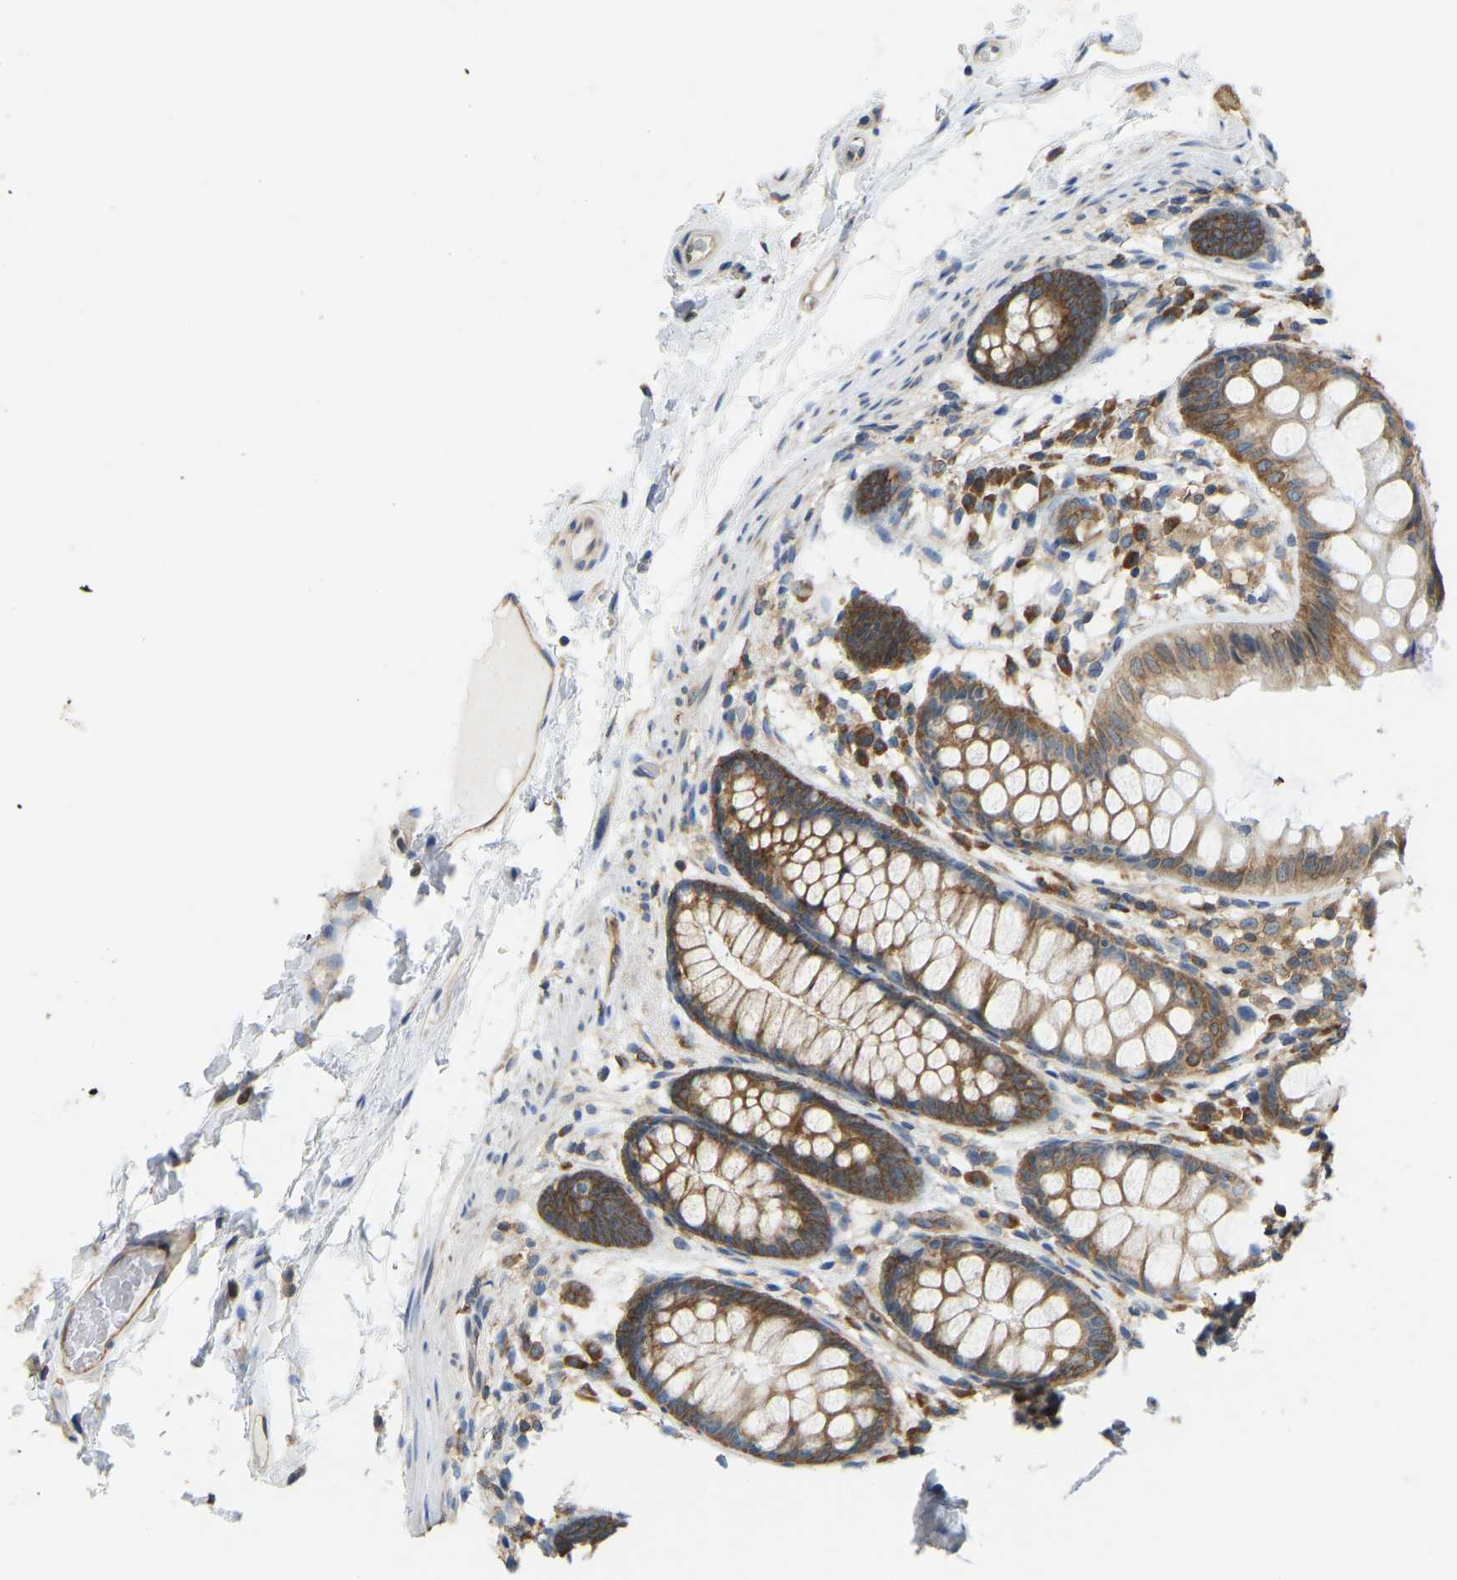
{"staining": {"intensity": "moderate", "quantity": ">75%", "location": "cytoplasmic/membranous"}, "tissue": "colon", "cell_type": "Endothelial cells", "image_type": "normal", "snomed": [{"axis": "morphology", "description": "Normal tissue, NOS"}, {"axis": "topography", "description": "Colon"}], "caption": "Moderate cytoplasmic/membranous protein expression is identified in approximately >75% of endothelial cells in colon.", "gene": "RPS6KB2", "patient": {"sex": "female", "age": 56}}